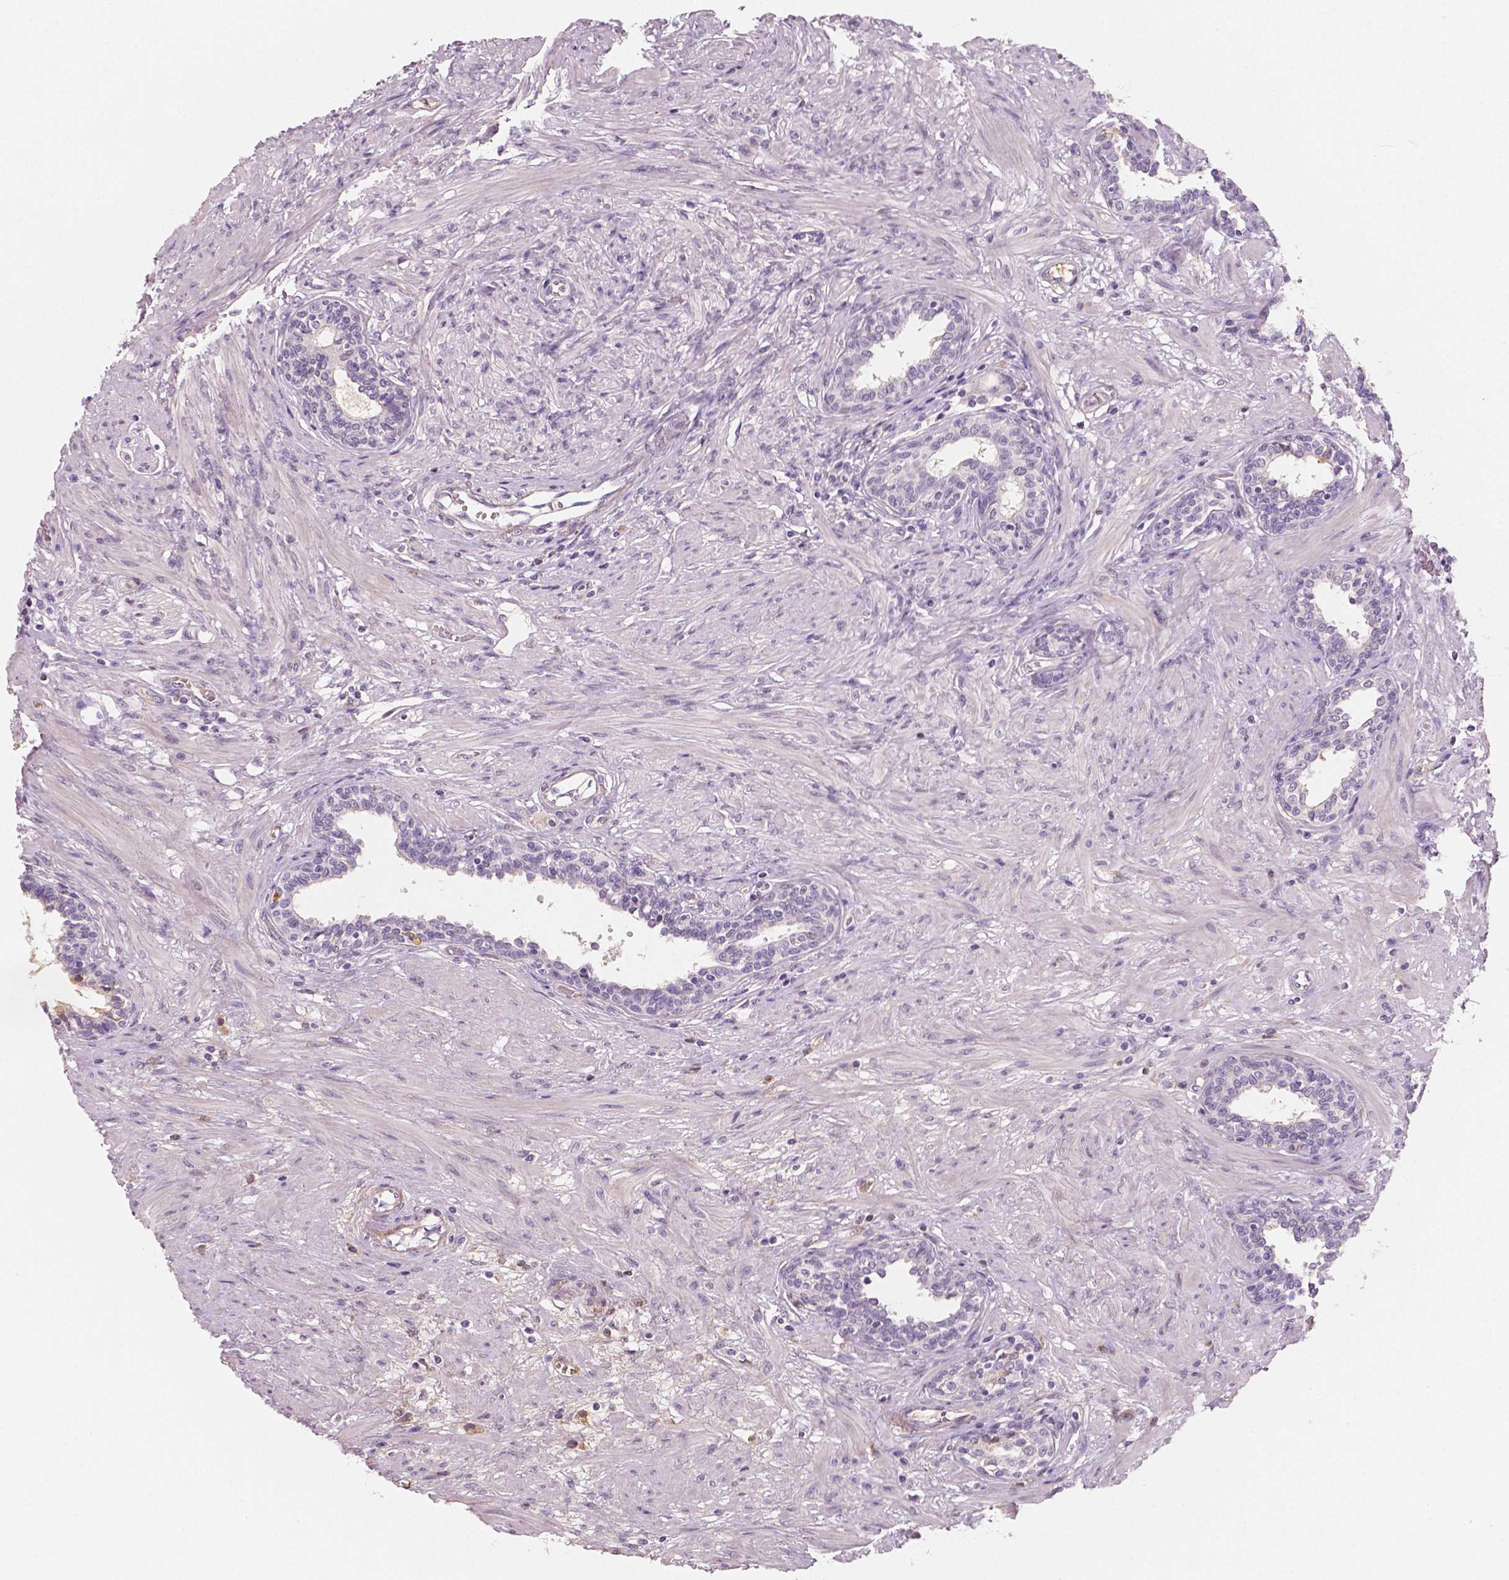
{"staining": {"intensity": "negative", "quantity": "none", "location": "none"}, "tissue": "prostate", "cell_type": "Glandular cells", "image_type": "normal", "snomed": [{"axis": "morphology", "description": "Normal tissue, NOS"}, {"axis": "topography", "description": "Prostate"}], "caption": "DAB immunohistochemical staining of normal human prostate reveals no significant positivity in glandular cells. The staining is performed using DAB brown chromogen with nuclei counter-stained in using hematoxylin.", "gene": "APOA4", "patient": {"sex": "male", "age": 55}}